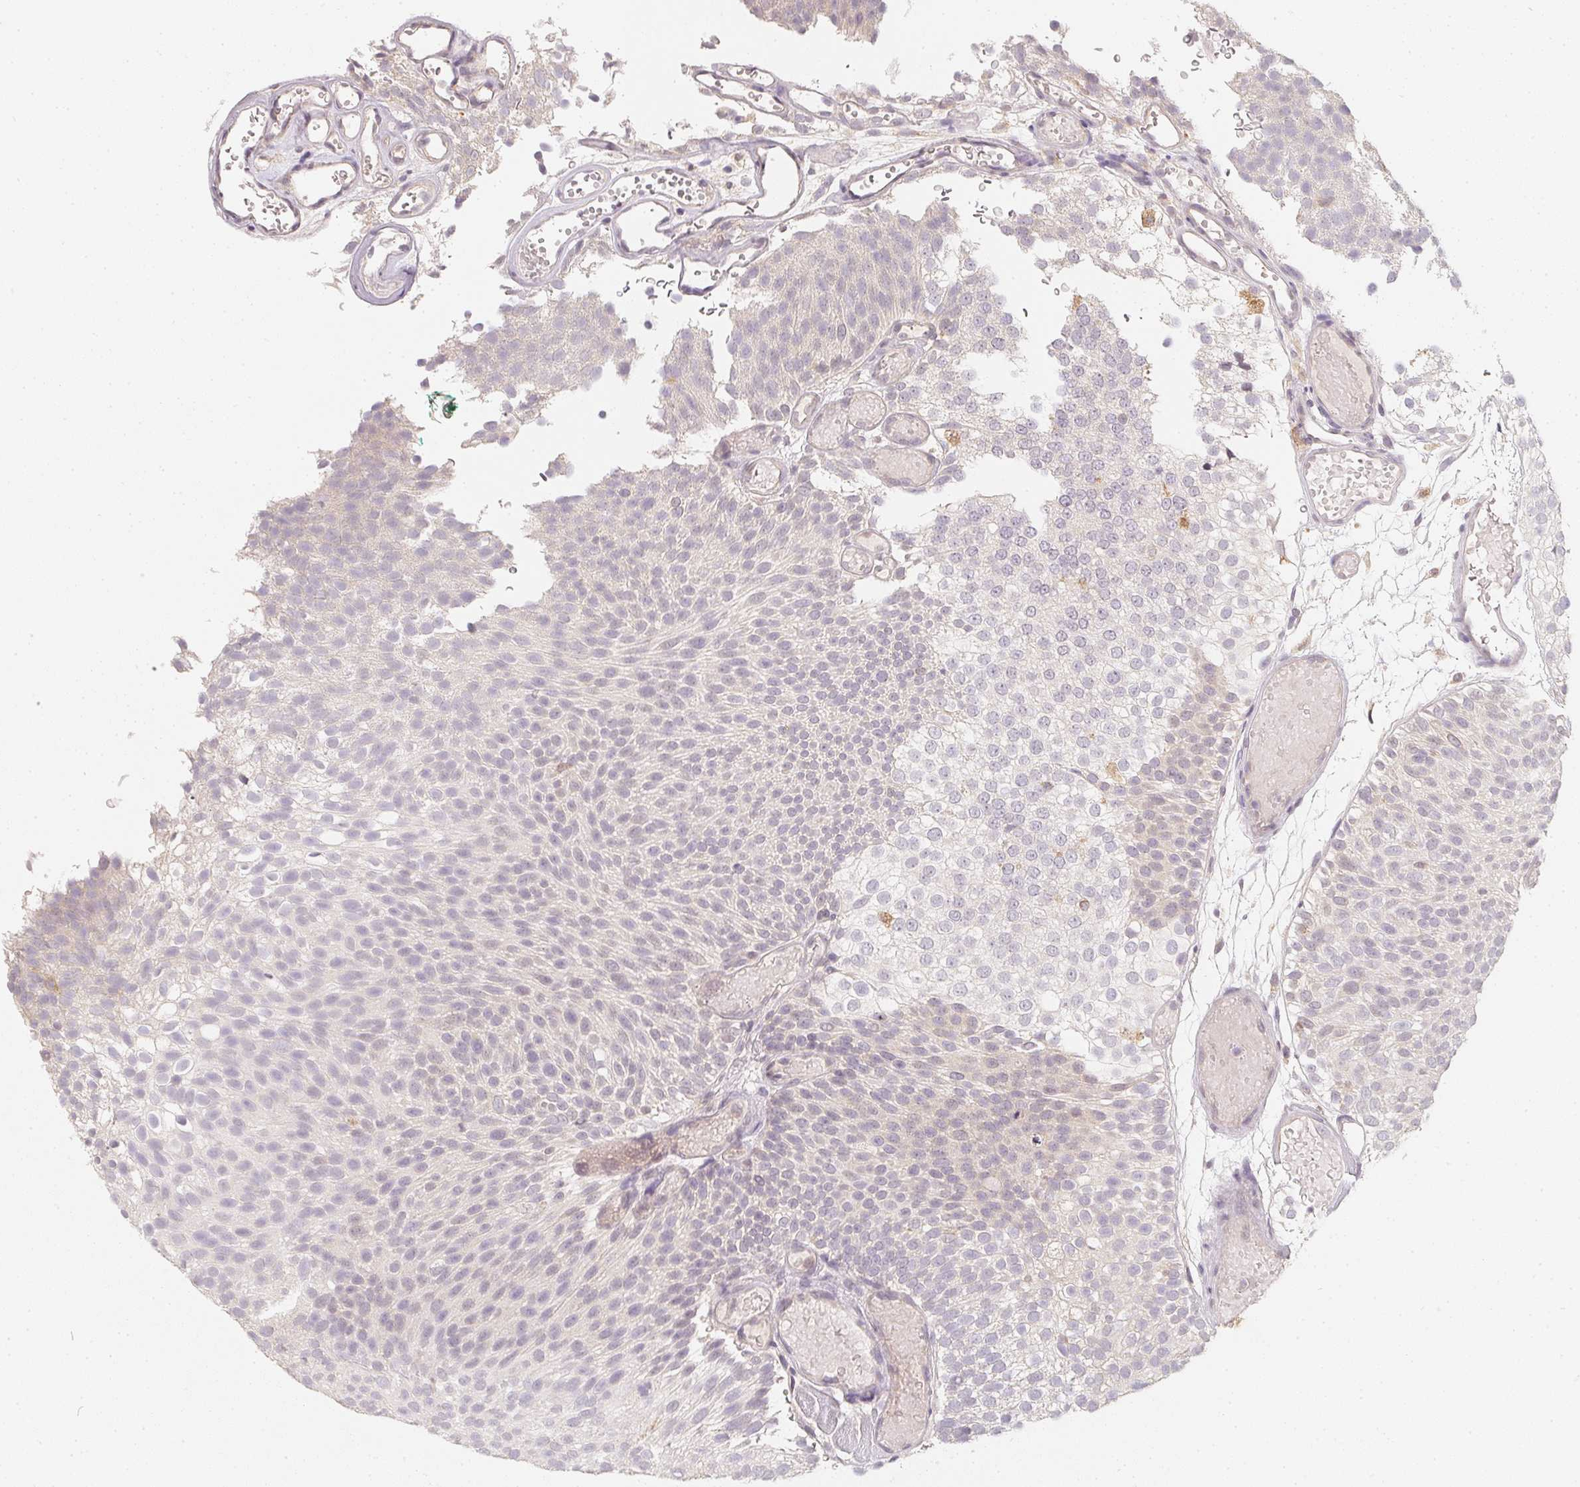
{"staining": {"intensity": "negative", "quantity": "none", "location": "none"}, "tissue": "urothelial cancer", "cell_type": "Tumor cells", "image_type": "cancer", "snomed": [{"axis": "morphology", "description": "Urothelial carcinoma, Low grade"}, {"axis": "topography", "description": "Urinary bladder"}], "caption": "Tumor cells show no significant protein staining in low-grade urothelial carcinoma. (Stains: DAB (3,3'-diaminobenzidine) immunohistochemistry (IHC) with hematoxylin counter stain, Microscopy: brightfield microscopy at high magnification).", "gene": "SOAT1", "patient": {"sex": "male", "age": 78}}